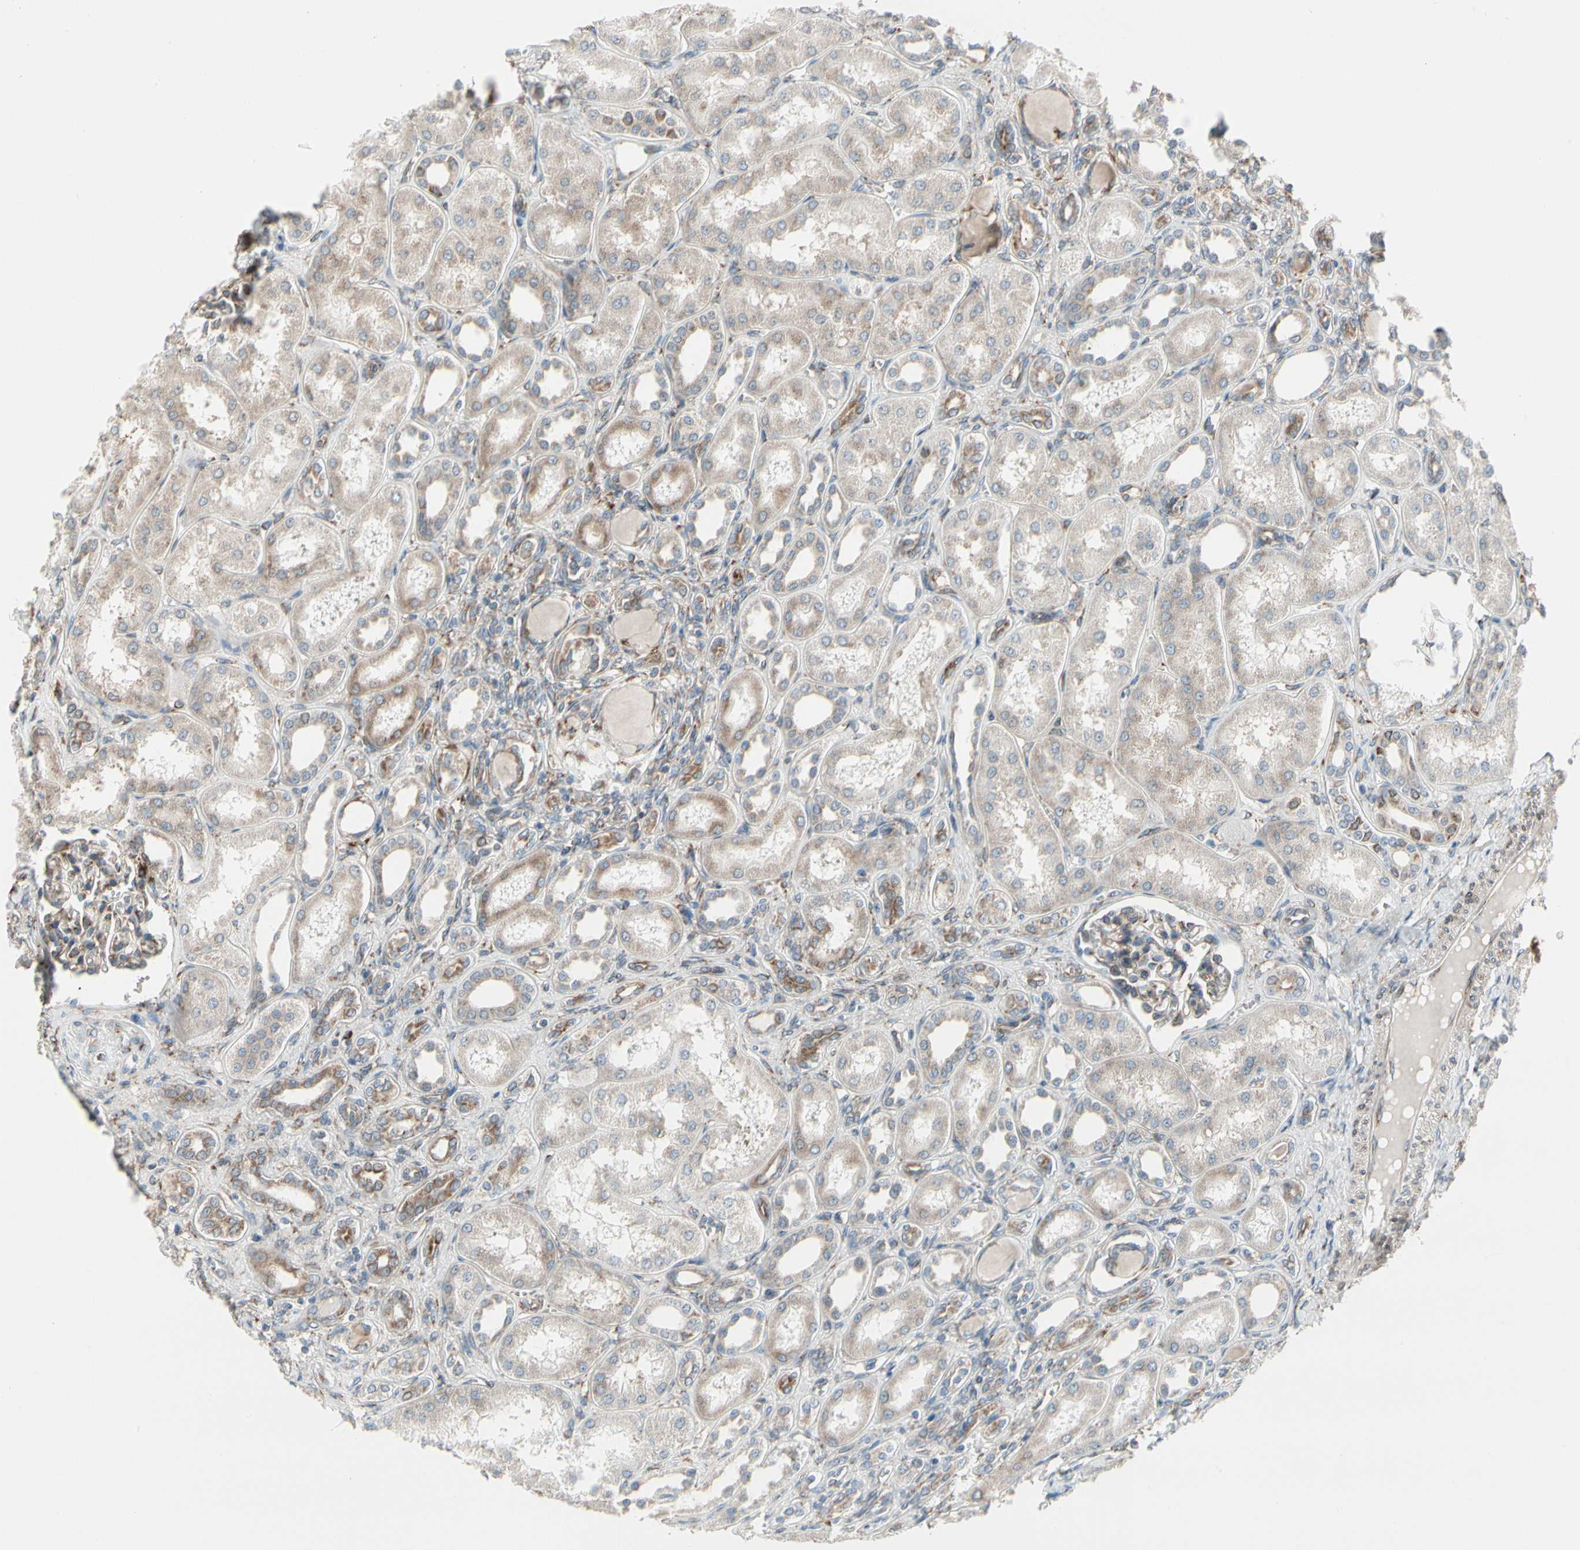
{"staining": {"intensity": "weak", "quantity": ">75%", "location": "cytoplasmic/membranous"}, "tissue": "kidney", "cell_type": "Cells in glomeruli", "image_type": "normal", "snomed": [{"axis": "morphology", "description": "Normal tissue, NOS"}, {"axis": "topography", "description": "Kidney"}], "caption": "Kidney stained with a brown dye exhibits weak cytoplasmic/membranous positive positivity in about >75% of cells in glomeruli.", "gene": "FNDC3A", "patient": {"sex": "male", "age": 7}}